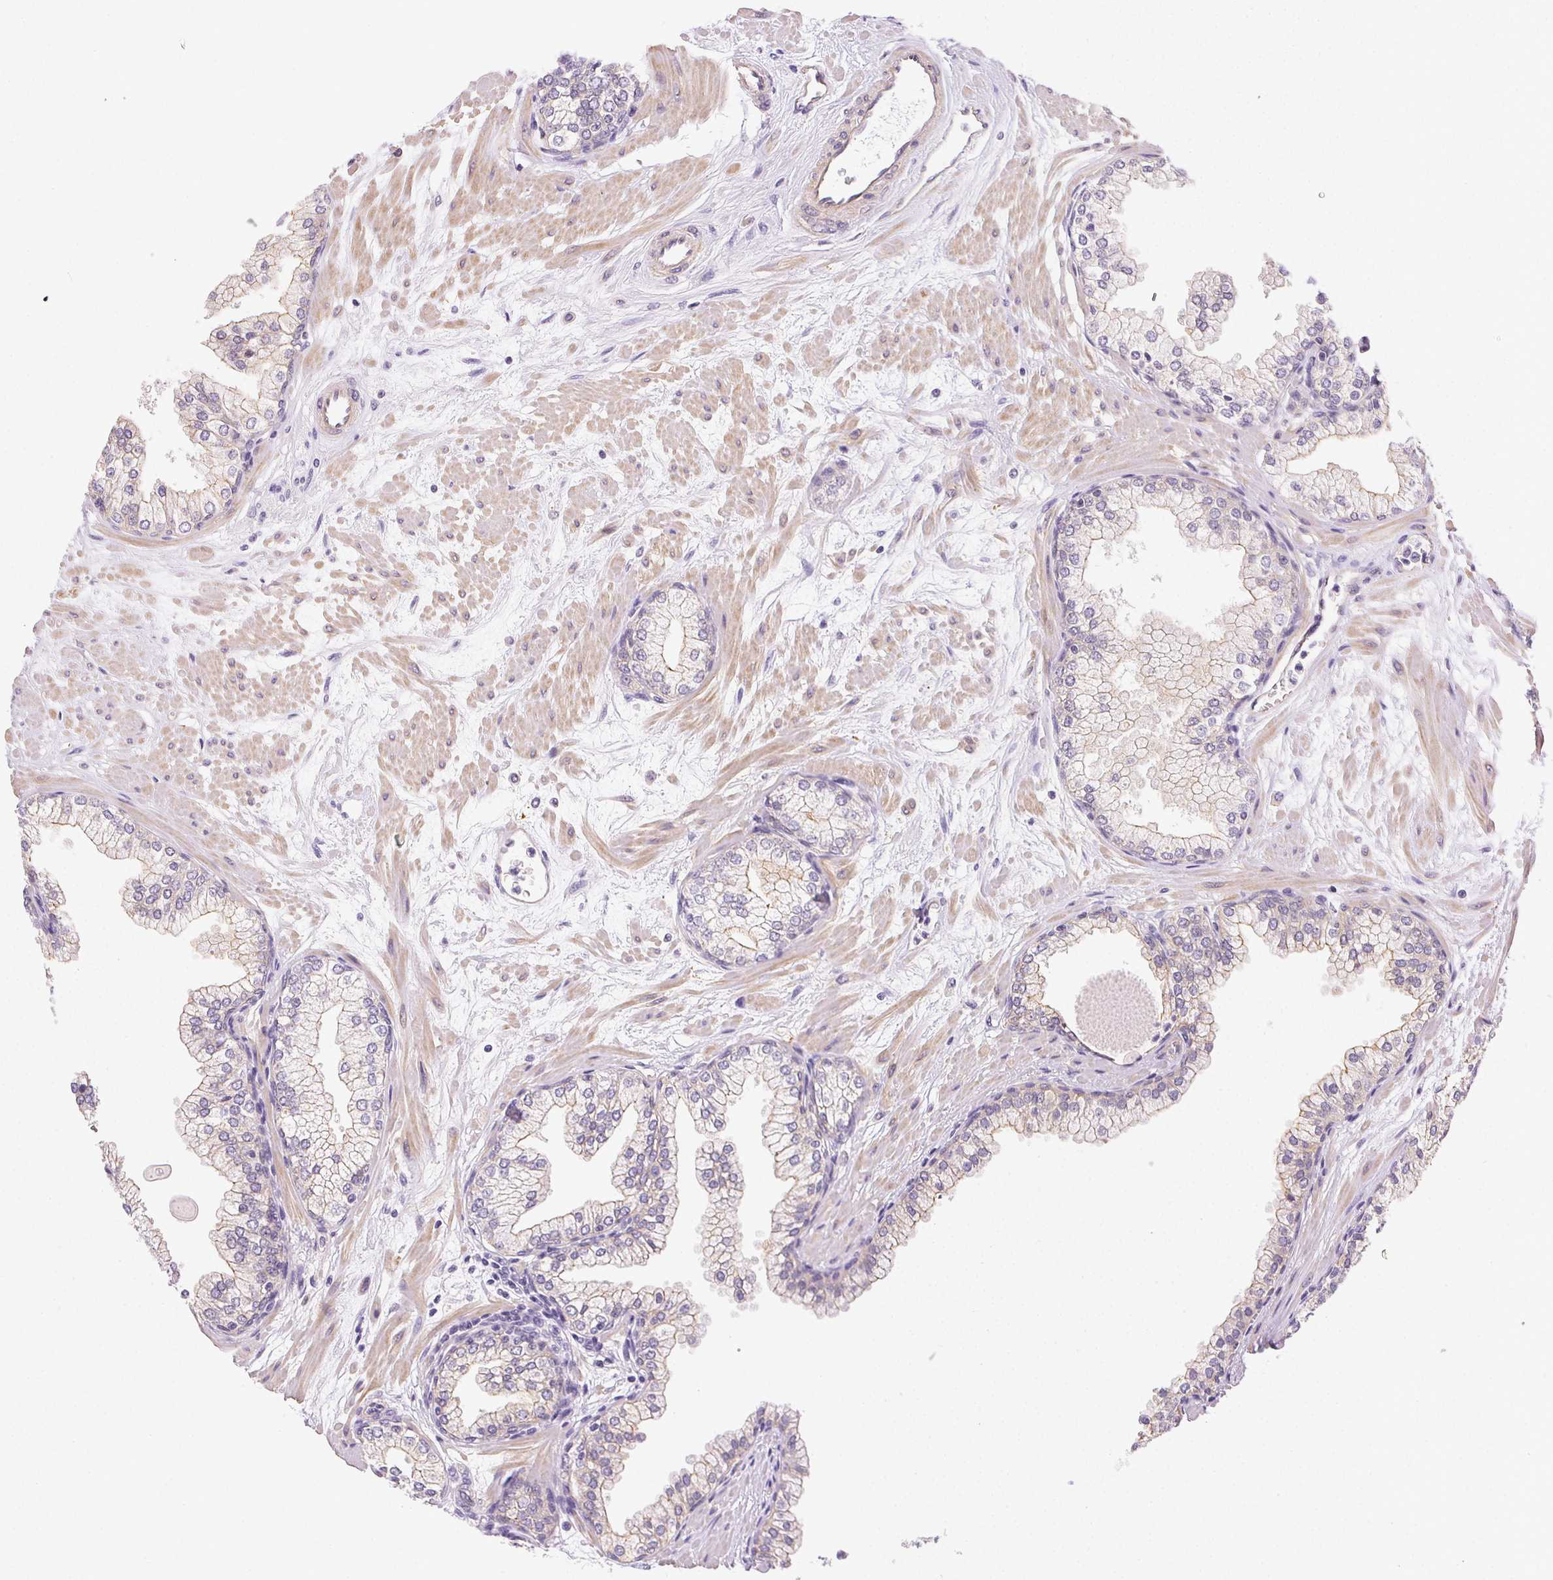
{"staining": {"intensity": "weak", "quantity": "<25%", "location": "cytoplasmic/membranous"}, "tissue": "prostate", "cell_type": "Glandular cells", "image_type": "normal", "snomed": [{"axis": "morphology", "description": "Normal tissue, NOS"}, {"axis": "topography", "description": "Prostate"}, {"axis": "topography", "description": "Peripheral nerve tissue"}], "caption": "Immunohistochemistry photomicrograph of benign prostate stained for a protein (brown), which reveals no staining in glandular cells.", "gene": "CSN1S1", "patient": {"sex": "male", "age": 61}}